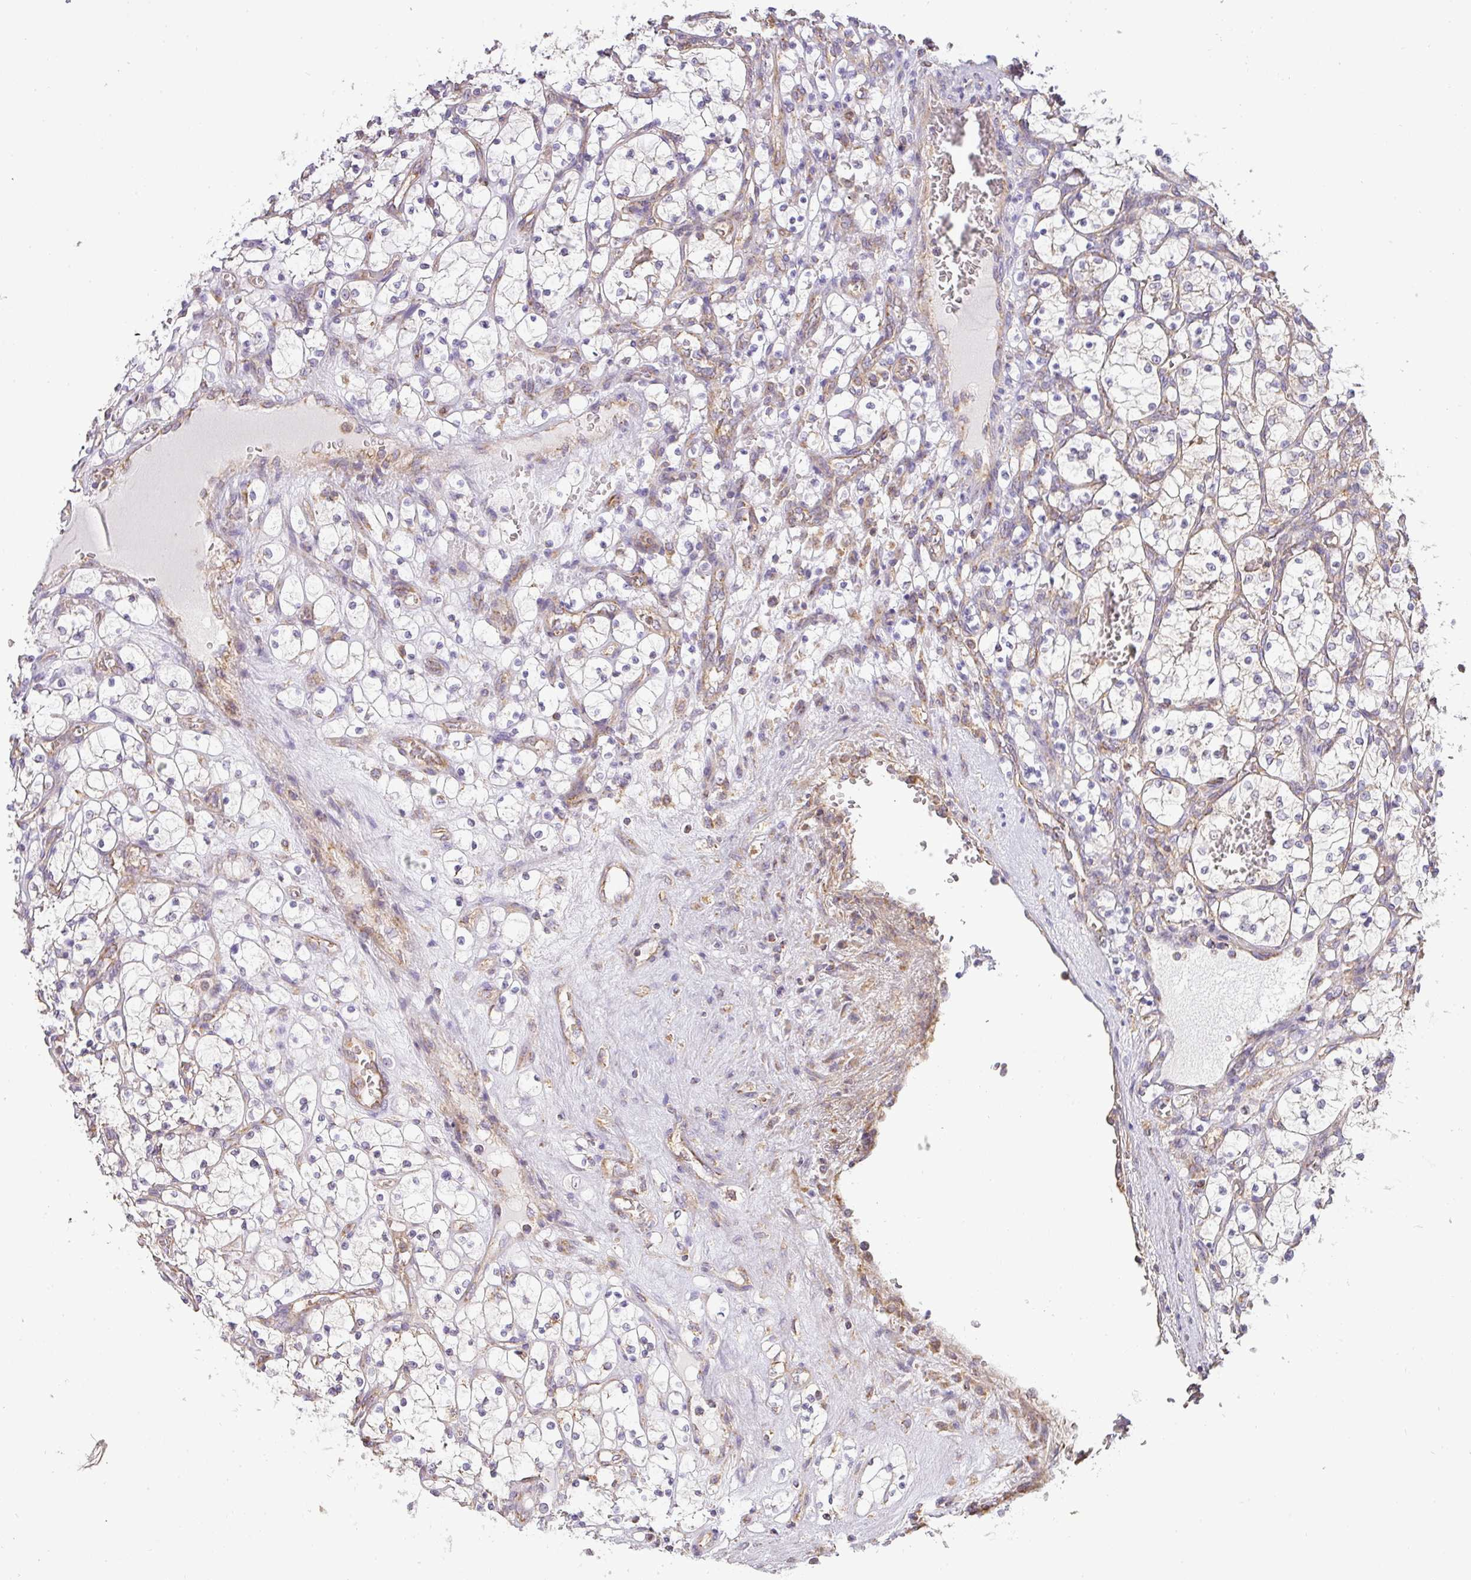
{"staining": {"intensity": "weak", "quantity": "<25%", "location": "cytoplasmic/membranous"}, "tissue": "renal cancer", "cell_type": "Tumor cells", "image_type": "cancer", "snomed": [{"axis": "morphology", "description": "Adenocarcinoma, NOS"}, {"axis": "topography", "description": "Kidney"}], "caption": "Immunohistochemistry (IHC) of renal cancer shows no staining in tumor cells.", "gene": "ZNF211", "patient": {"sex": "female", "age": 69}}